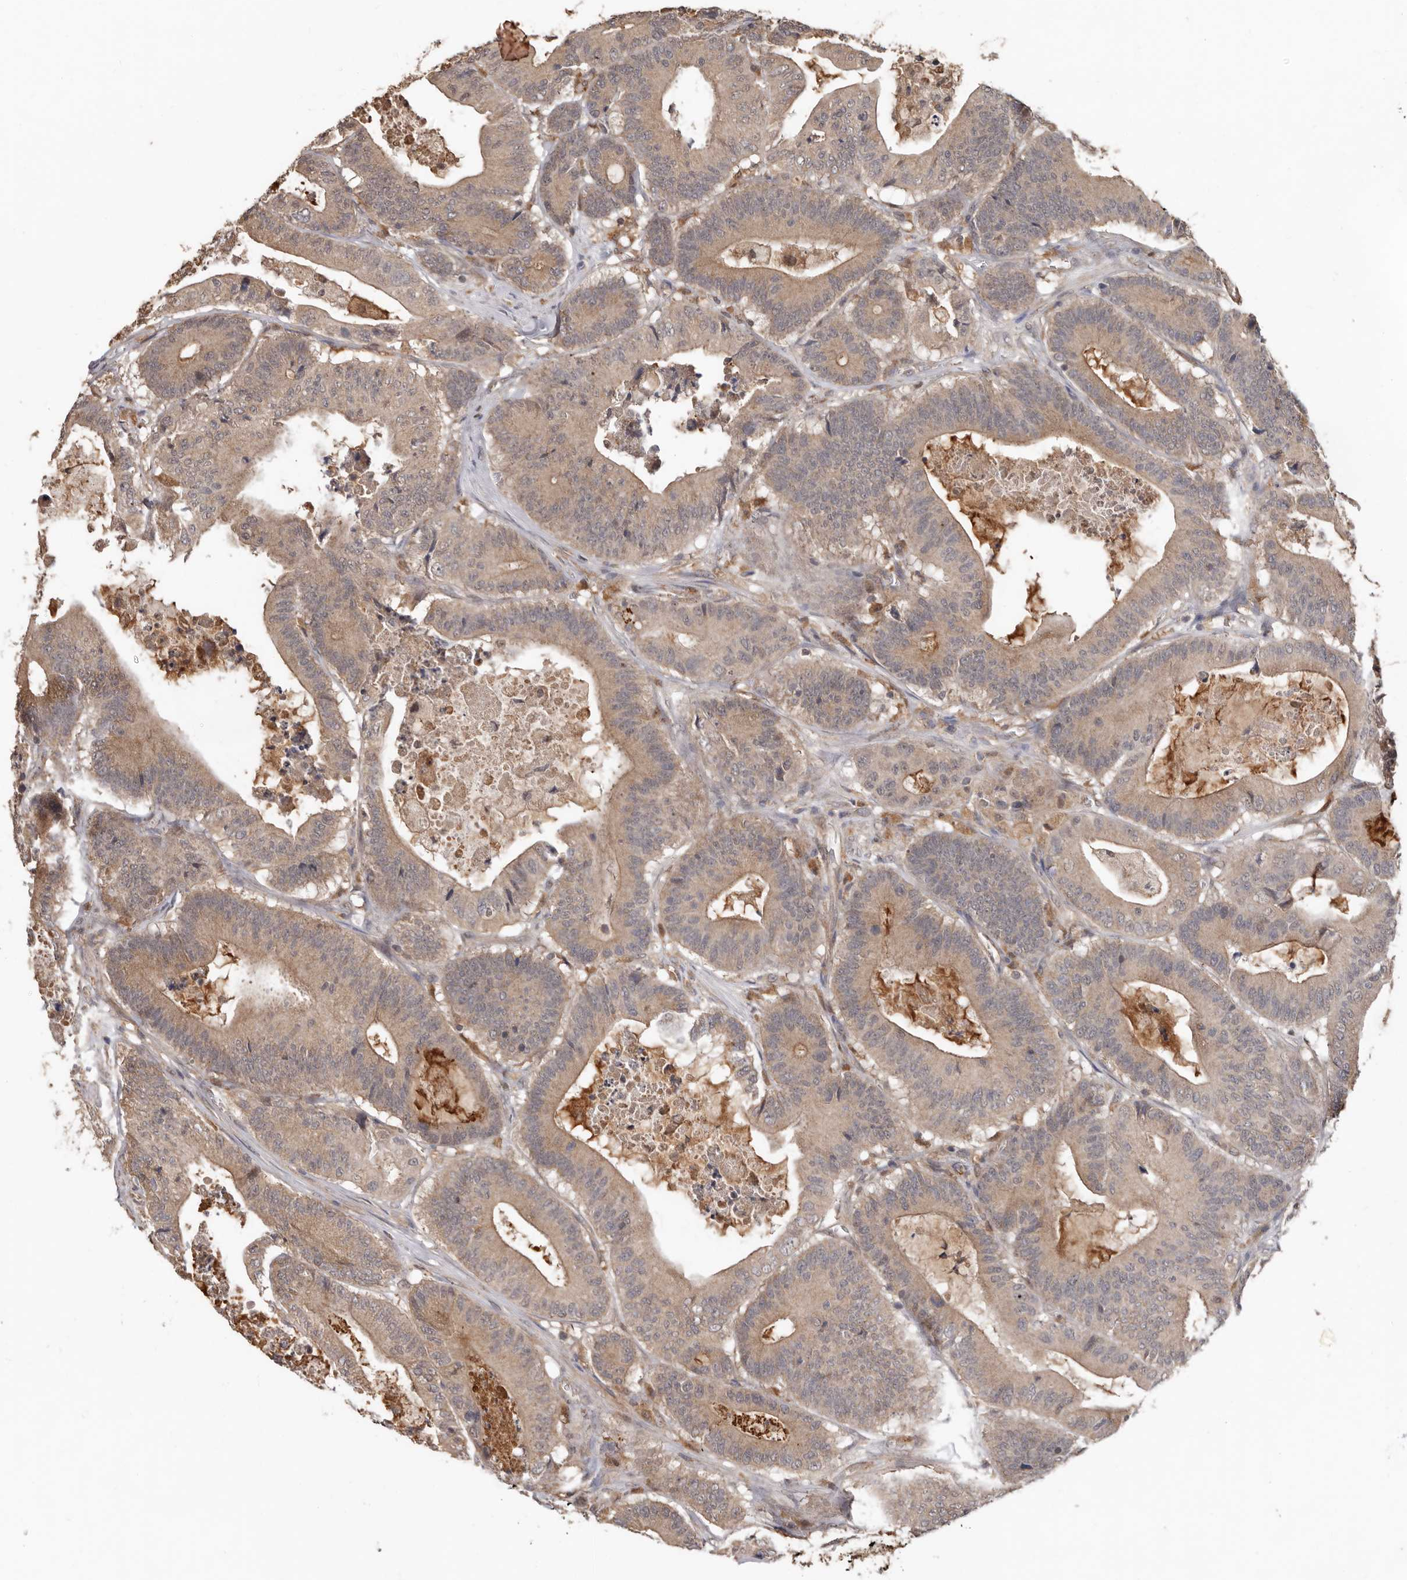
{"staining": {"intensity": "moderate", "quantity": ">75%", "location": "cytoplasmic/membranous"}, "tissue": "colorectal cancer", "cell_type": "Tumor cells", "image_type": "cancer", "snomed": [{"axis": "morphology", "description": "Adenocarcinoma, NOS"}, {"axis": "topography", "description": "Colon"}], "caption": "Immunohistochemical staining of colorectal cancer demonstrates medium levels of moderate cytoplasmic/membranous staining in approximately >75% of tumor cells.", "gene": "RSPO2", "patient": {"sex": "female", "age": 84}}